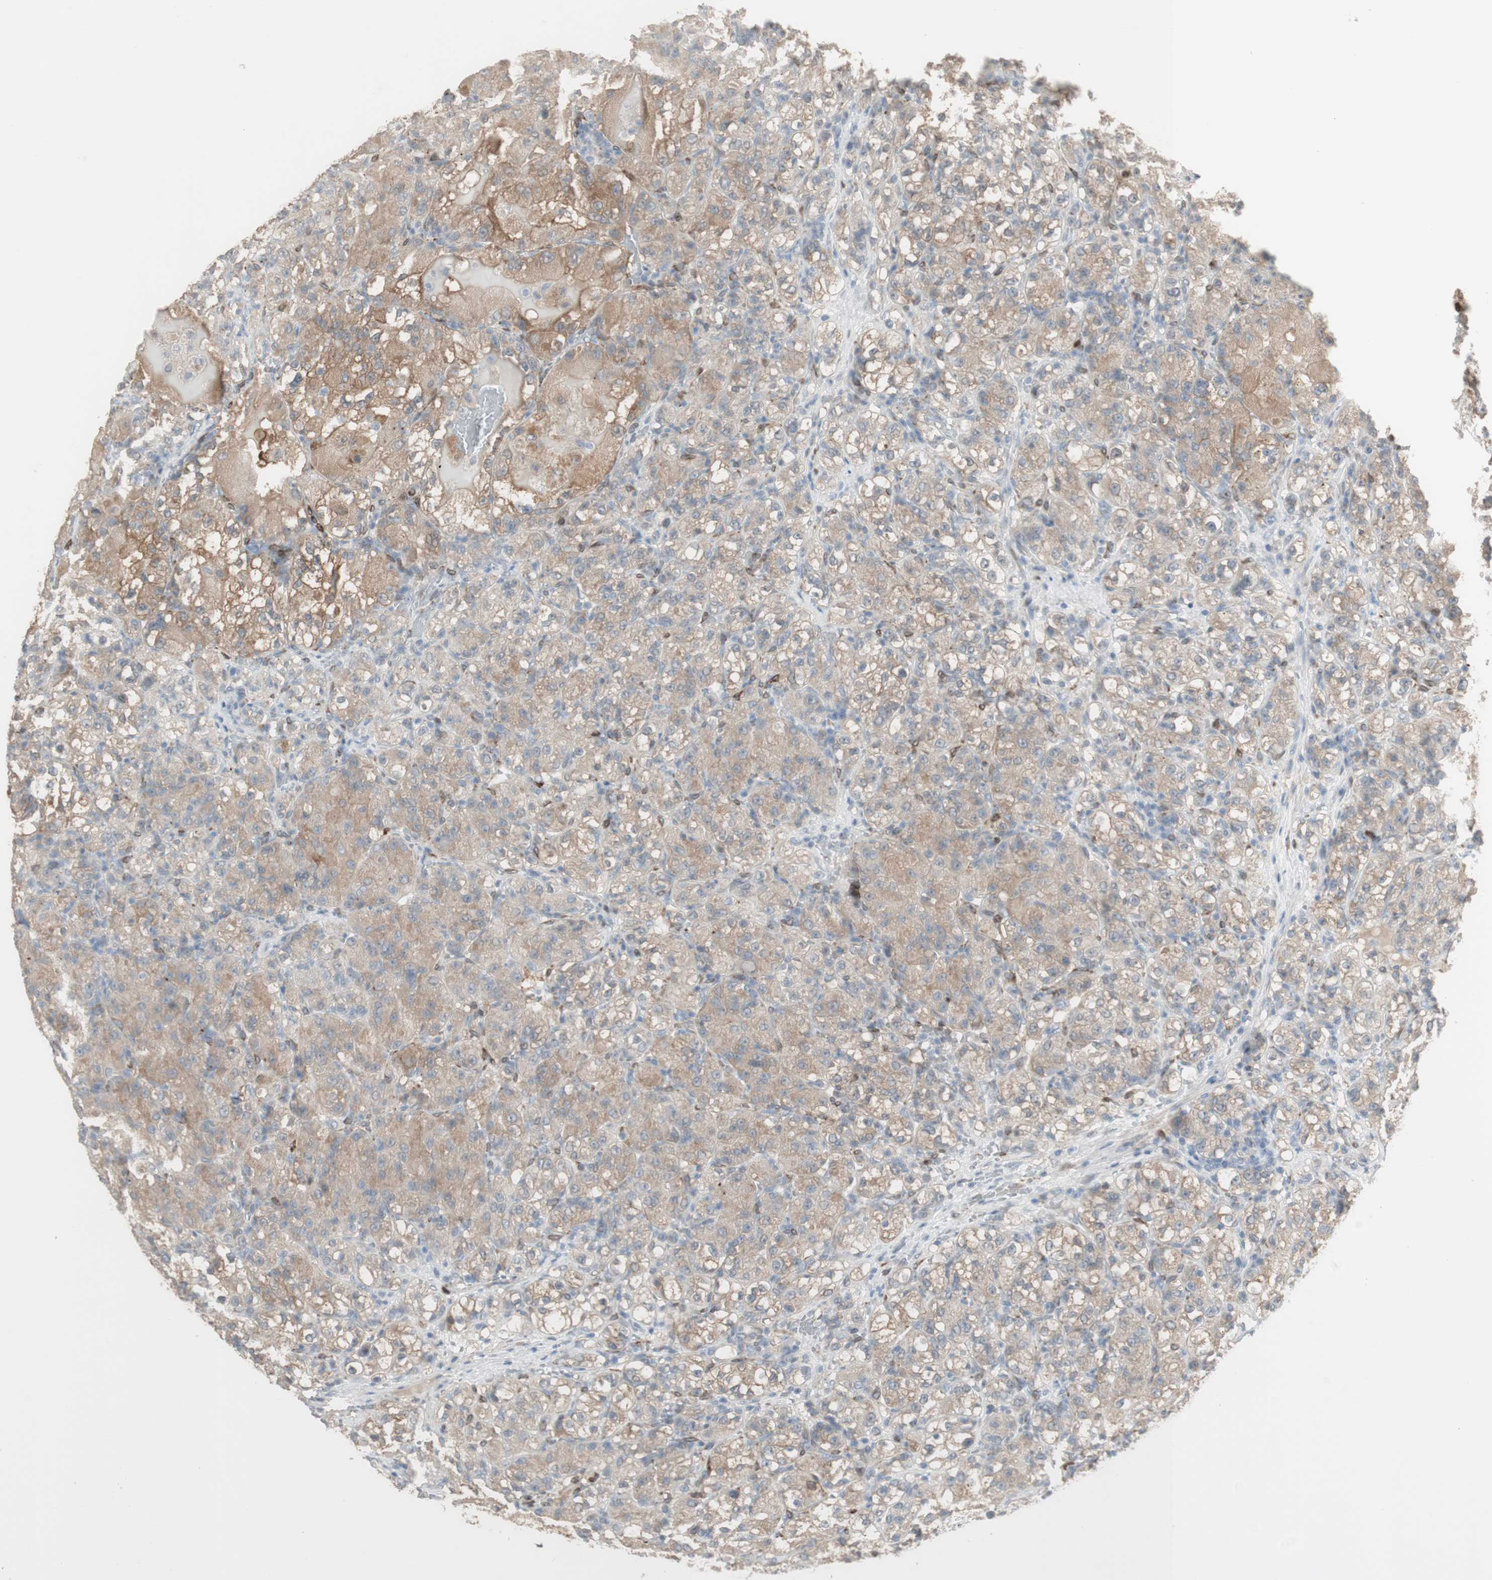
{"staining": {"intensity": "weak", "quantity": ">75%", "location": "cytoplasmic/membranous"}, "tissue": "renal cancer", "cell_type": "Tumor cells", "image_type": "cancer", "snomed": [{"axis": "morphology", "description": "Adenocarcinoma, NOS"}, {"axis": "topography", "description": "Kidney"}], "caption": "Protein staining of renal adenocarcinoma tissue shows weak cytoplasmic/membranous staining in approximately >75% of tumor cells. Immunohistochemistry (ihc) stains the protein of interest in brown and the nuclei are stained blue.", "gene": "MUC3A", "patient": {"sex": "male", "age": 61}}